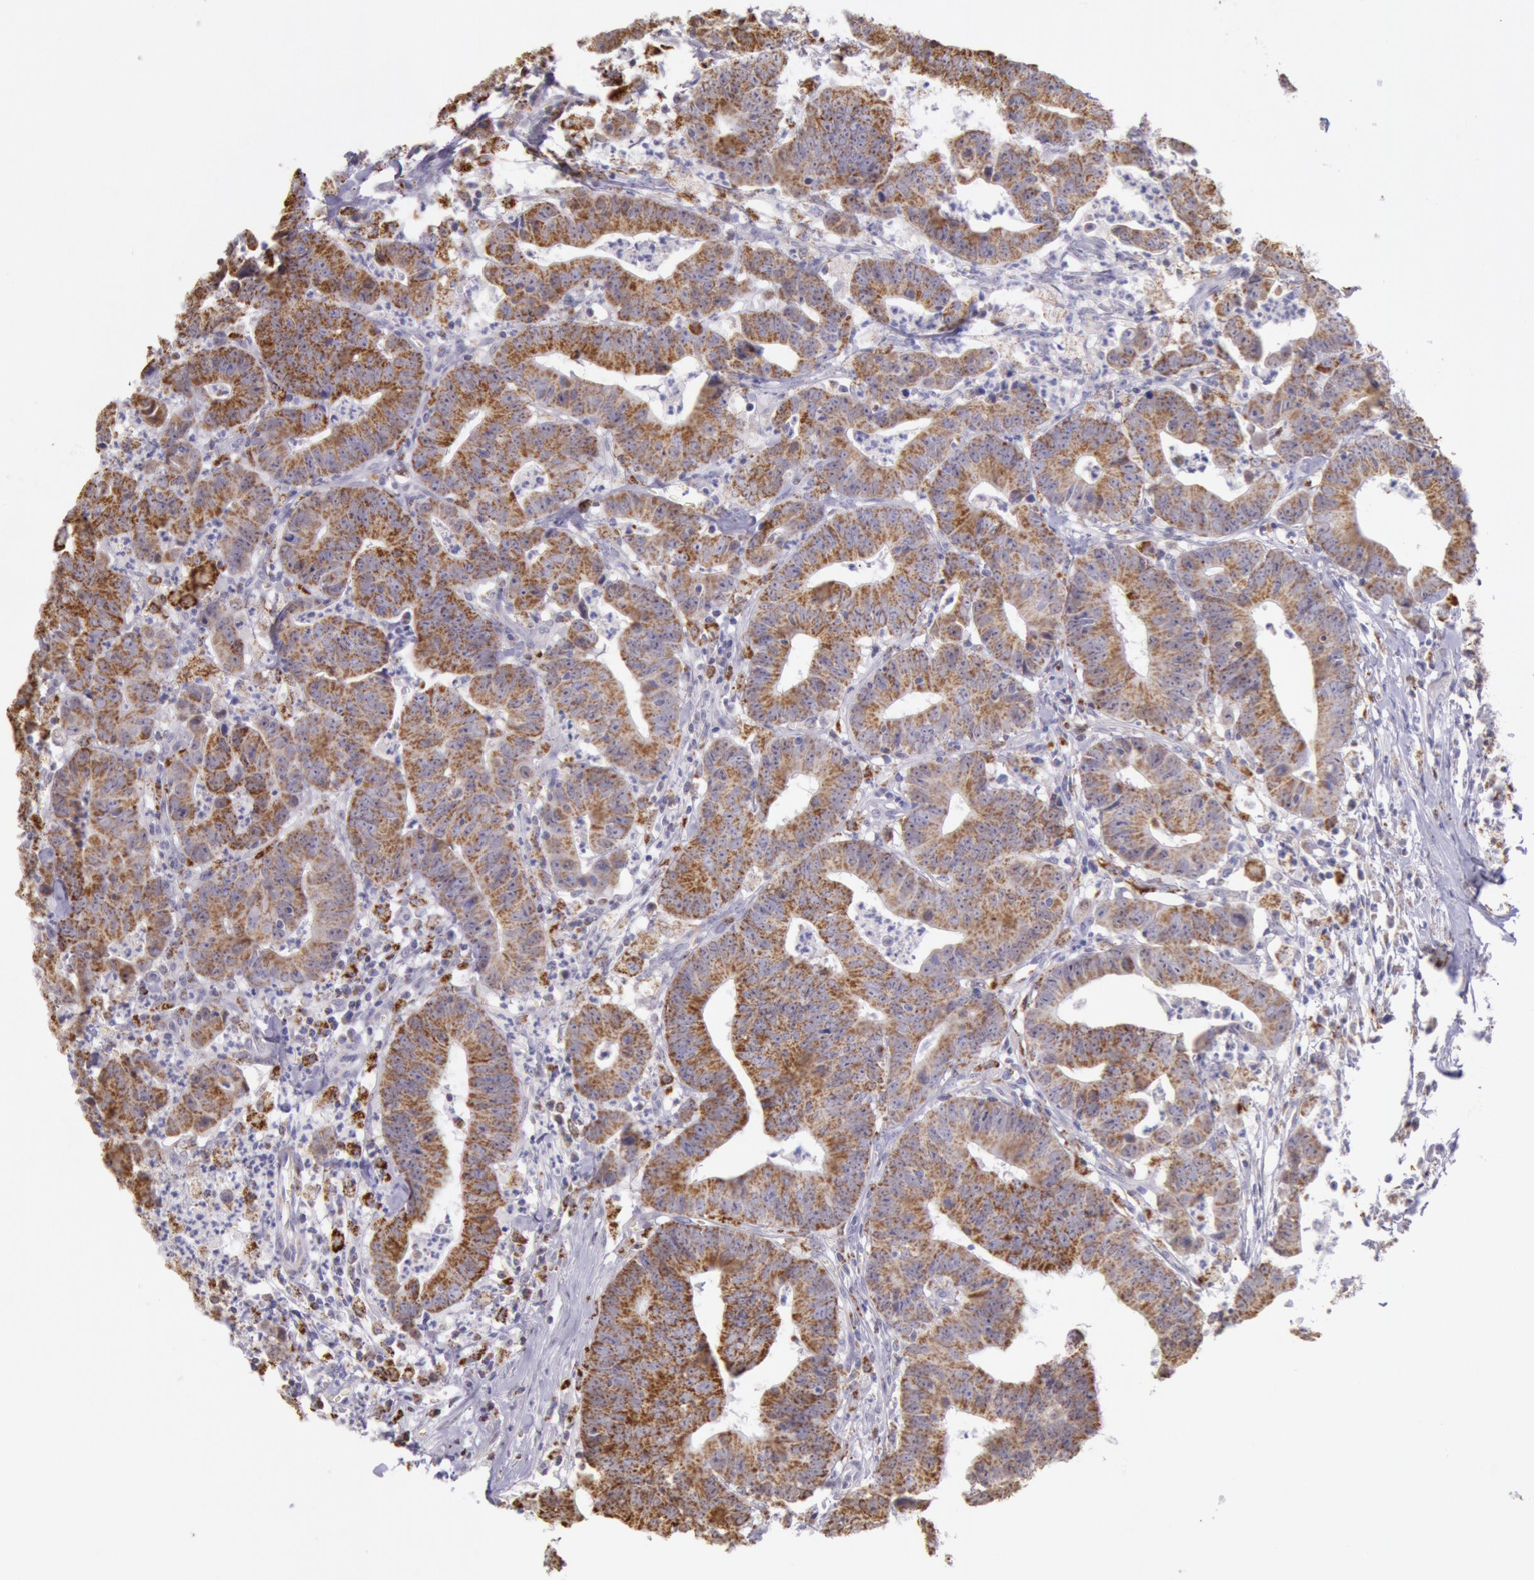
{"staining": {"intensity": "moderate", "quantity": ">75%", "location": "cytoplasmic/membranous,nuclear"}, "tissue": "colorectal cancer", "cell_type": "Tumor cells", "image_type": "cancer", "snomed": [{"axis": "morphology", "description": "Adenocarcinoma, NOS"}, {"axis": "topography", "description": "Colon"}], "caption": "IHC of colorectal cancer (adenocarcinoma) shows medium levels of moderate cytoplasmic/membranous and nuclear expression in about >75% of tumor cells.", "gene": "FRMD6", "patient": {"sex": "male", "age": 55}}